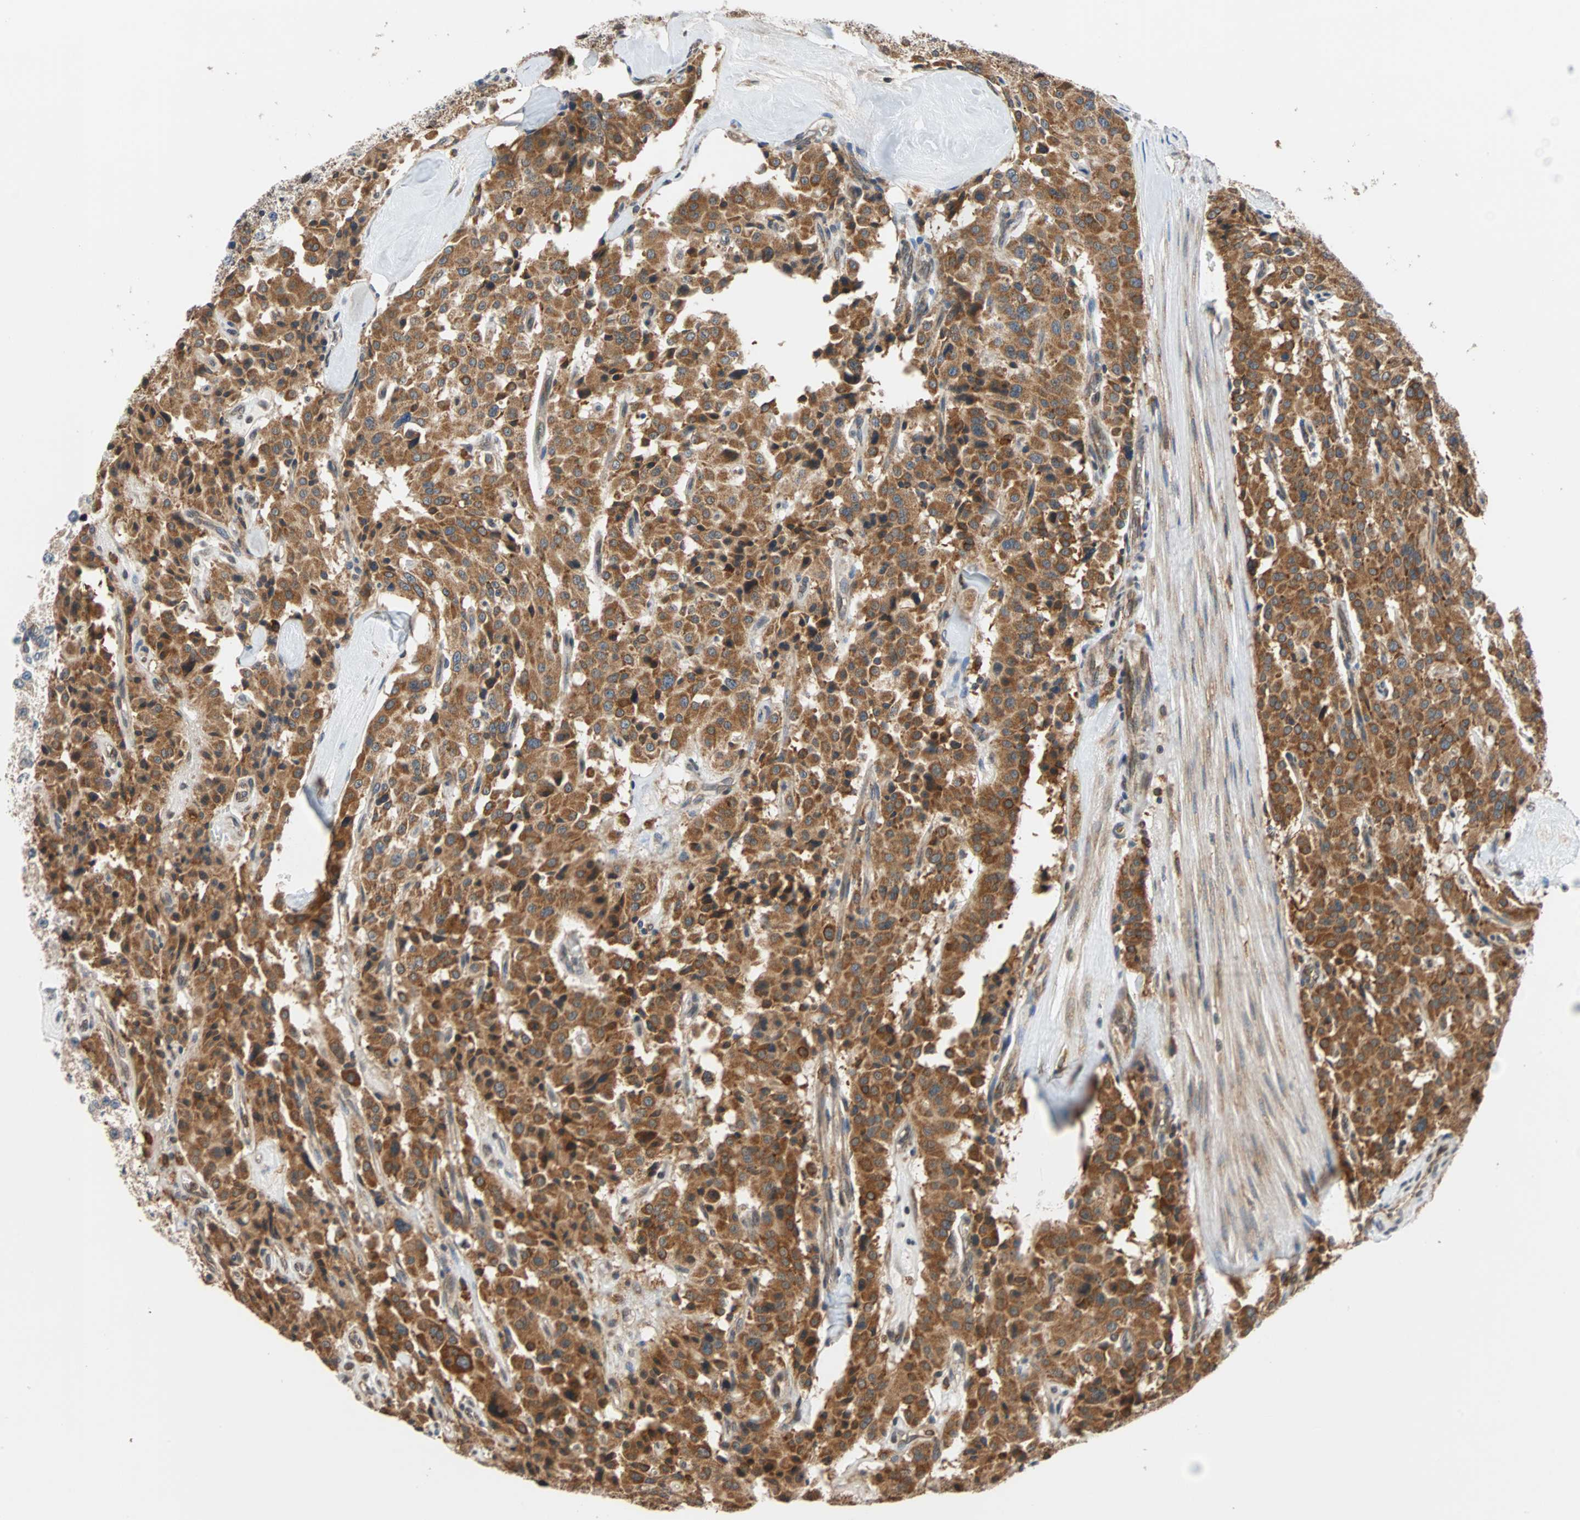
{"staining": {"intensity": "strong", "quantity": ">75%", "location": "cytoplasmic/membranous"}, "tissue": "carcinoid", "cell_type": "Tumor cells", "image_type": "cancer", "snomed": [{"axis": "morphology", "description": "Carcinoid, malignant, NOS"}, {"axis": "topography", "description": "Lung"}], "caption": "Malignant carcinoid tissue displays strong cytoplasmic/membranous staining in about >75% of tumor cells, visualized by immunohistochemistry. (IHC, brightfield microscopy, high magnification).", "gene": "AUP1", "patient": {"sex": "male", "age": 30}}